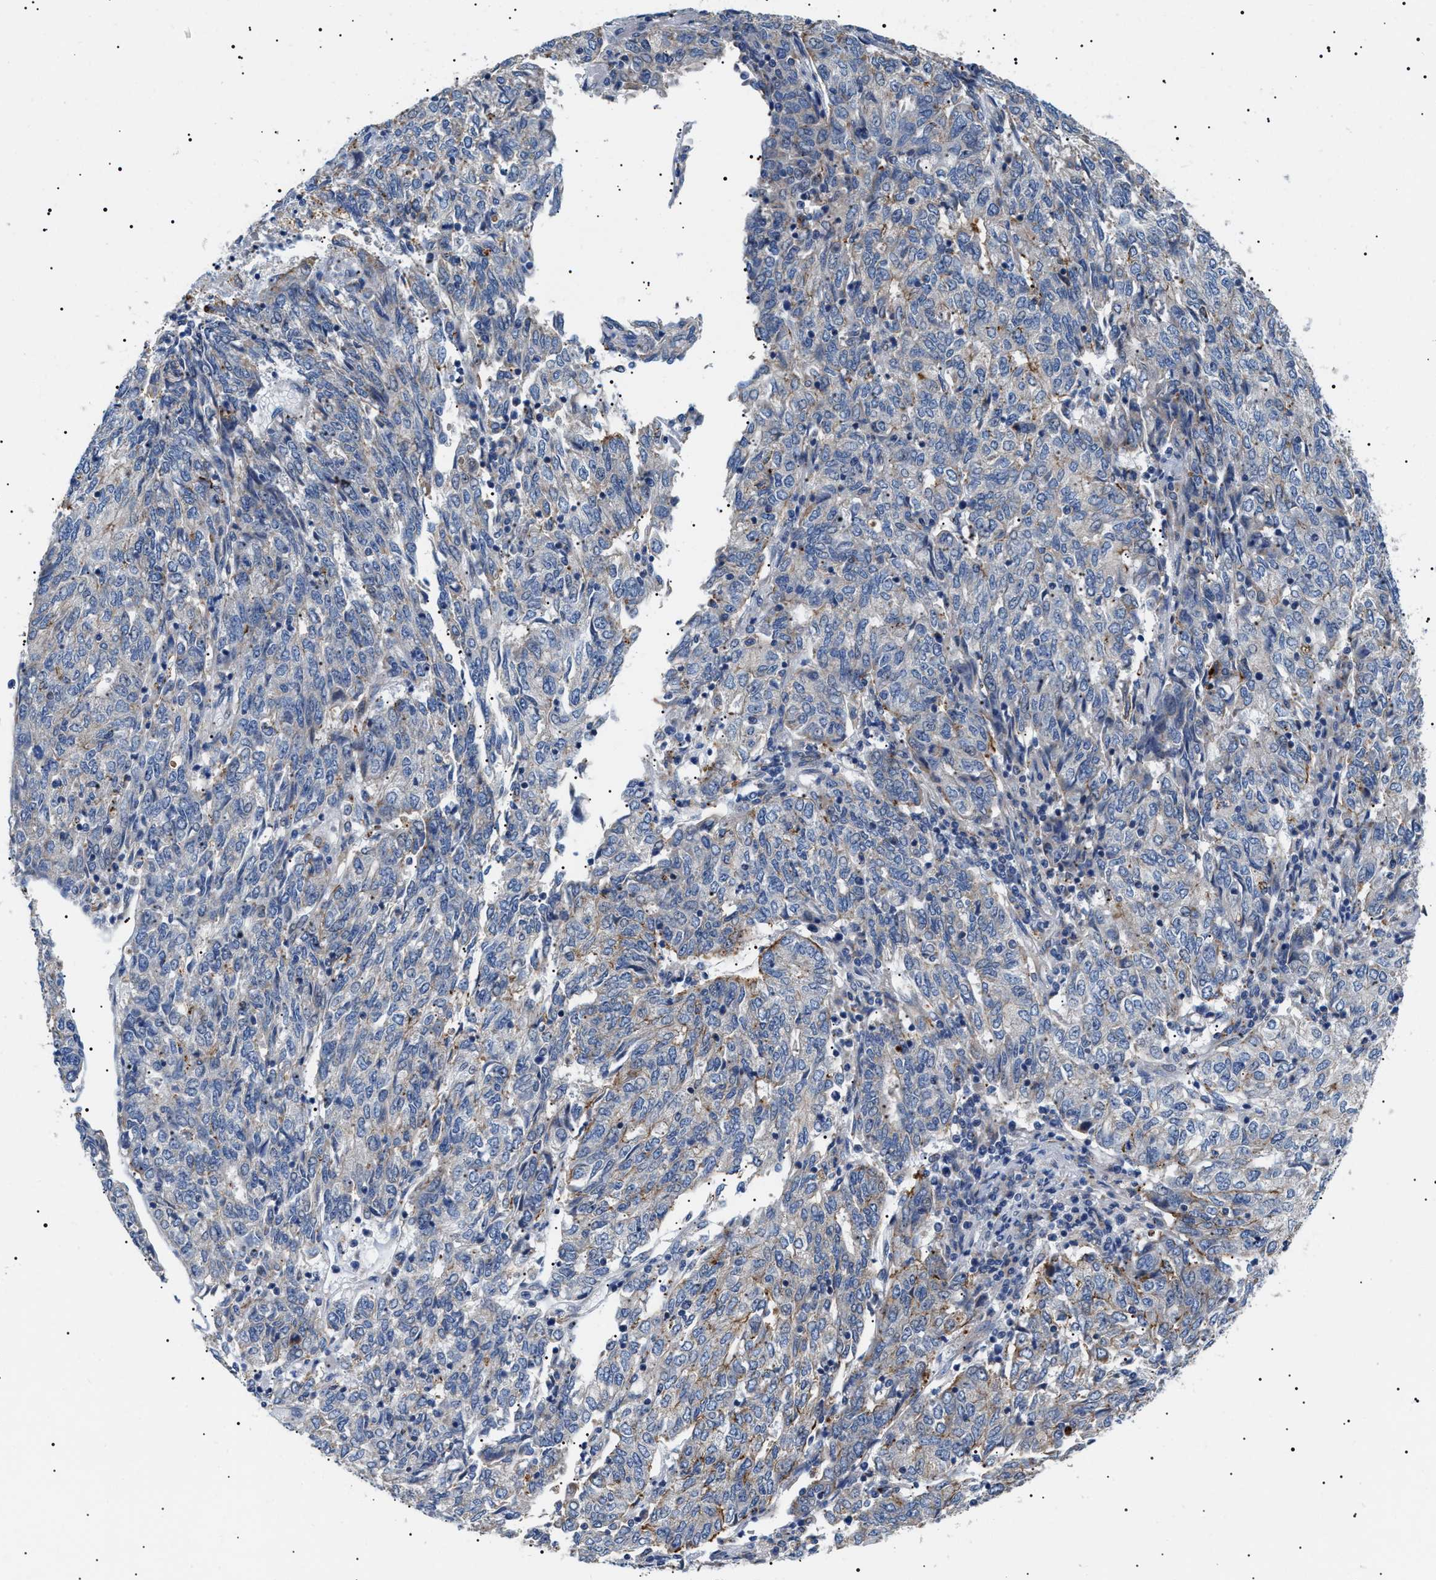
{"staining": {"intensity": "negative", "quantity": "none", "location": "none"}, "tissue": "endometrial cancer", "cell_type": "Tumor cells", "image_type": "cancer", "snomed": [{"axis": "morphology", "description": "Adenocarcinoma, NOS"}, {"axis": "topography", "description": "Endometrium"}], "caption": "Protein analysis of endometrial adenocarcinoma demonstrates no significant positivity in tumor cells. (Immunohistochemistry, brightfield microscopy, high magnification).", "gene": "TMEM222", "patient": {"sex": "female", "age": 80}}